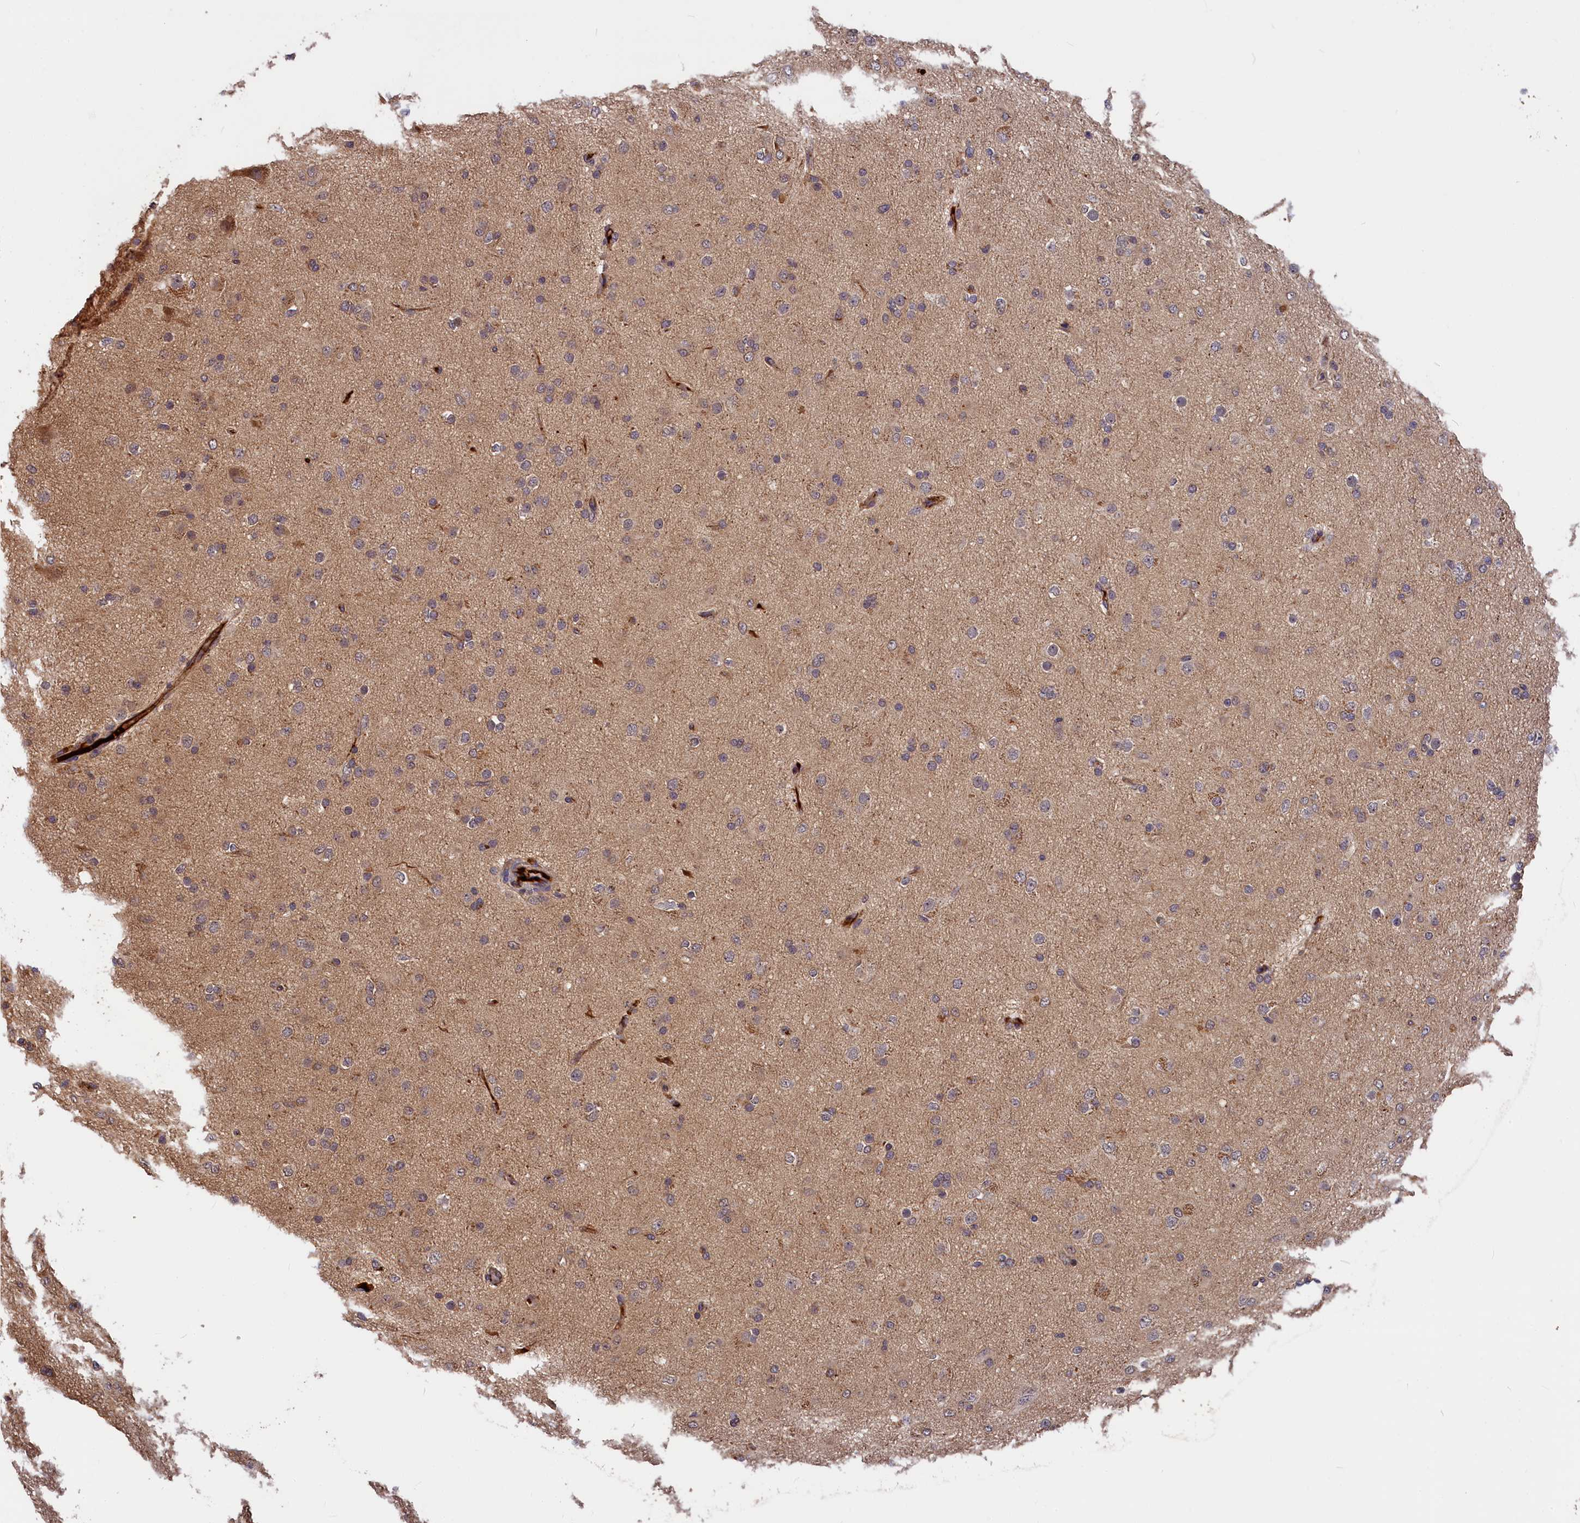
{"staining": {"intensity": "negative", "quantity": "none", "location": "none"}, "tissue": "glioma", "cell_type": "Tumor cells", "image_type": "cancer", "snomed": [{"axis": "morphology", "description": "Glioma, malignant, Low grade"}, {"axis": "topography", "description": "Brain"}], "caption": "A high-resolution photomicrograph shows immunohistochemistry staining of glioma, which reveals no significant staining in tumor cells.", "gene": "ITIH1", "patient": {"sex": "male", "age": 65}}